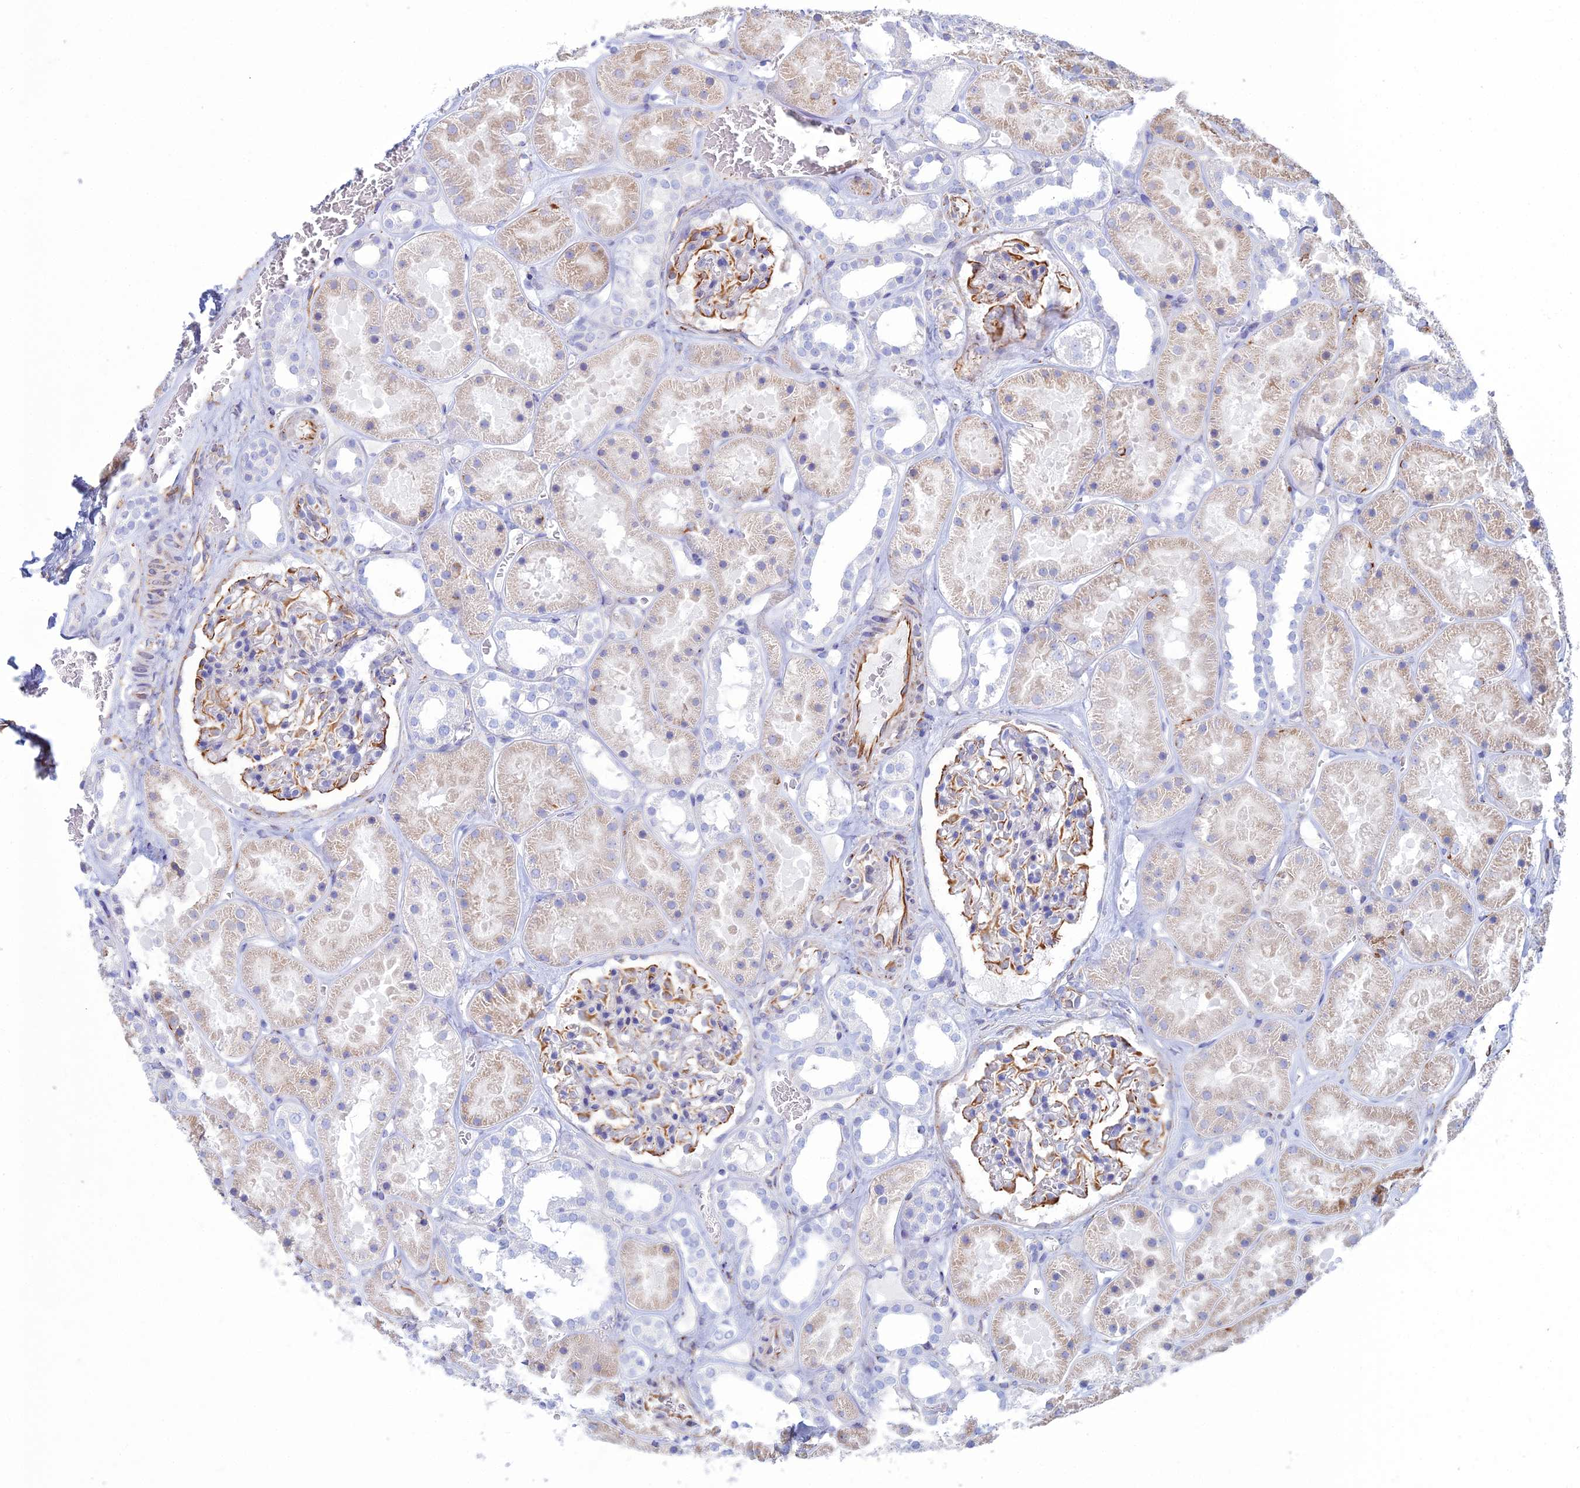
{"staining": {"intensity": "moderate", "quantity": "<25%", "location": "cytoplasmic/membranous"}, "tissue": "kidney", "cell_type": "Cells in glomeruli", "image_type": "normal", "snomed": [{"axis": "morphology", "description": "Normal tissue, NOS"}, {"axis": "topography", "description": "Kidney"}], "caption": "The histopathology image exhibits a brown stain indicating the presence of a protein in the cytoplasmic/membranous of cells in glomeruli in kidney.", "gene": "CLVS2", "patient": {"sex": "female", "age": 41}}